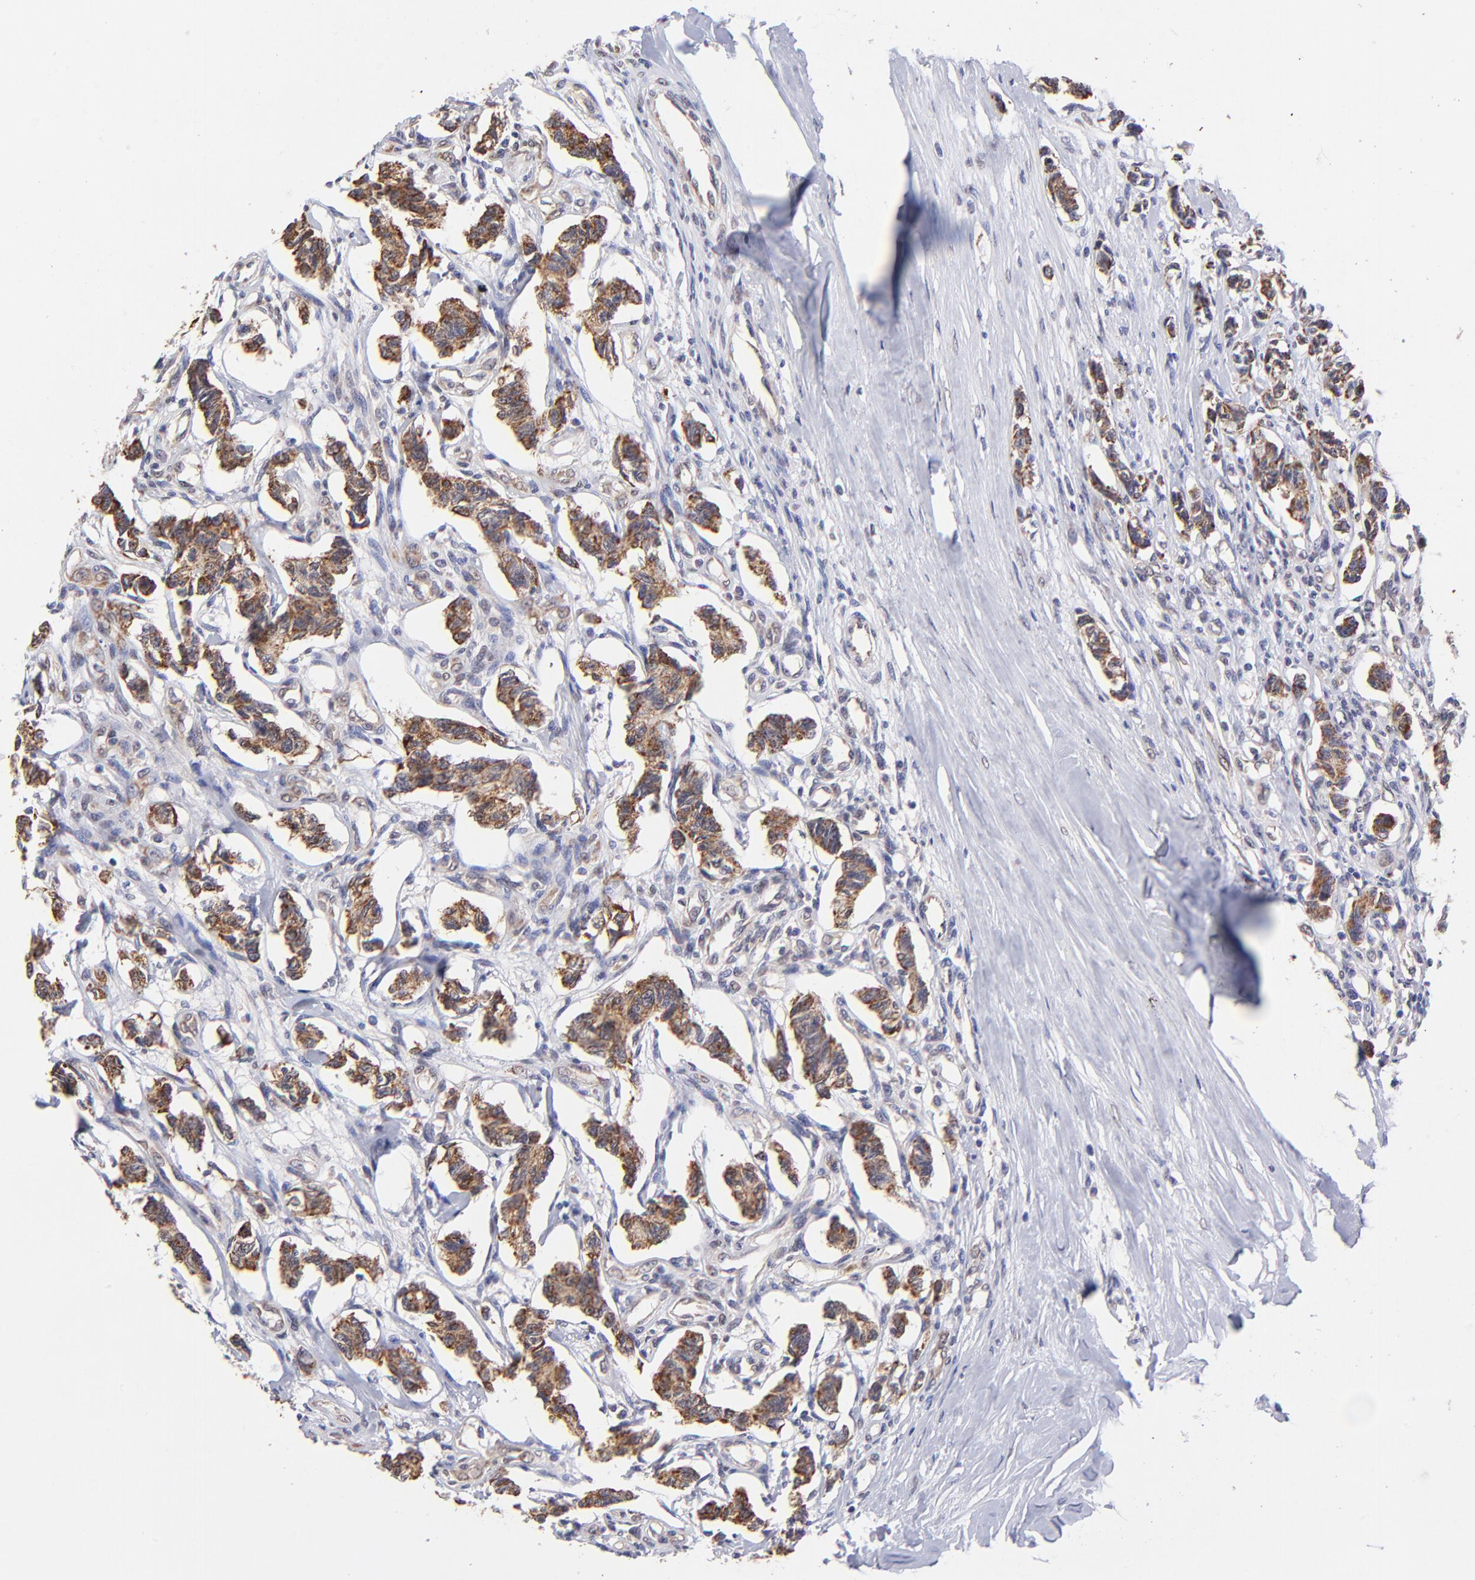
{"staining": {"intensity": "strong", "quantity": ">75%", "location": "cytoplasmic/membranous"}, "tissue": "renal cancer", "cell_type": "Tumor cells", "image_type": "cancer", "snomed": [{"axis": "morphology", "description": "Carcinoid, malignant, NOS"}, {"axis": "topography", "description": "Kidney"}], "caption": "Brown immunohistochemical staining in human malignant carcinoid (renal) demonstrates strong cytoplasmic/membranous staining in approximately >75% of tumor cells.", "gene": "UBE2H", "patient": {"sex": "female", "age": 41}}